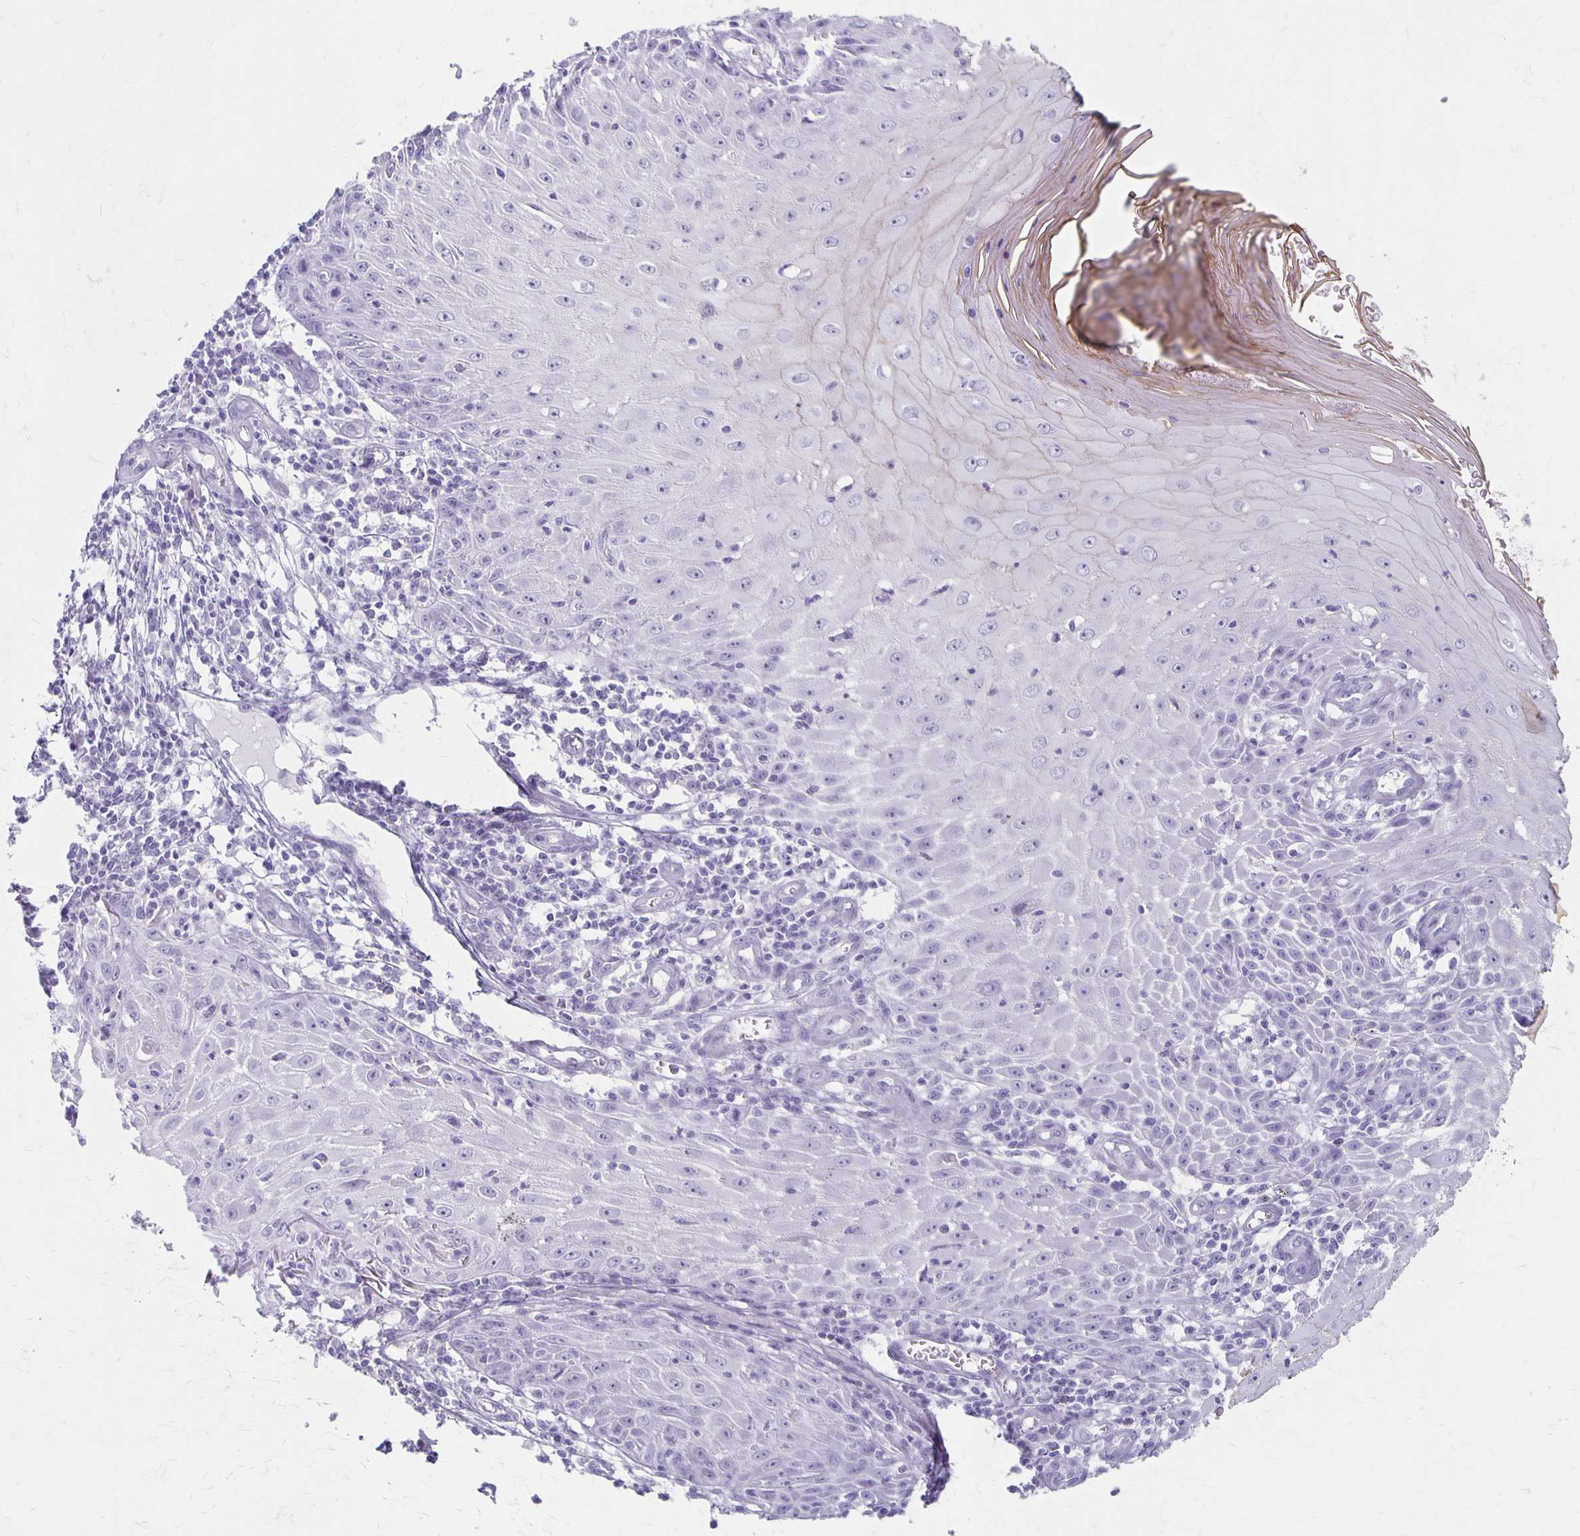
{"staining": {"intensity": "negative", "quantity": "none", "location": "none"}, "tissue": "skin cancer", "cell_type": "Tumor cells", "image_type": "cancer", "snomed": [{"axis": "morphology", "description": "Squamous cell carcinoma, NOS"}, {"axis": "topography", "description": "Skin"}], "caption": "Immunohistochemistry (IHC) image of squamous cell carcinoma (skin) stained for a protein (brown), which exhibits no expression in tumor cells.", "gene": "MAGEC2", "patient": {"sex": "female", "age": 73}}